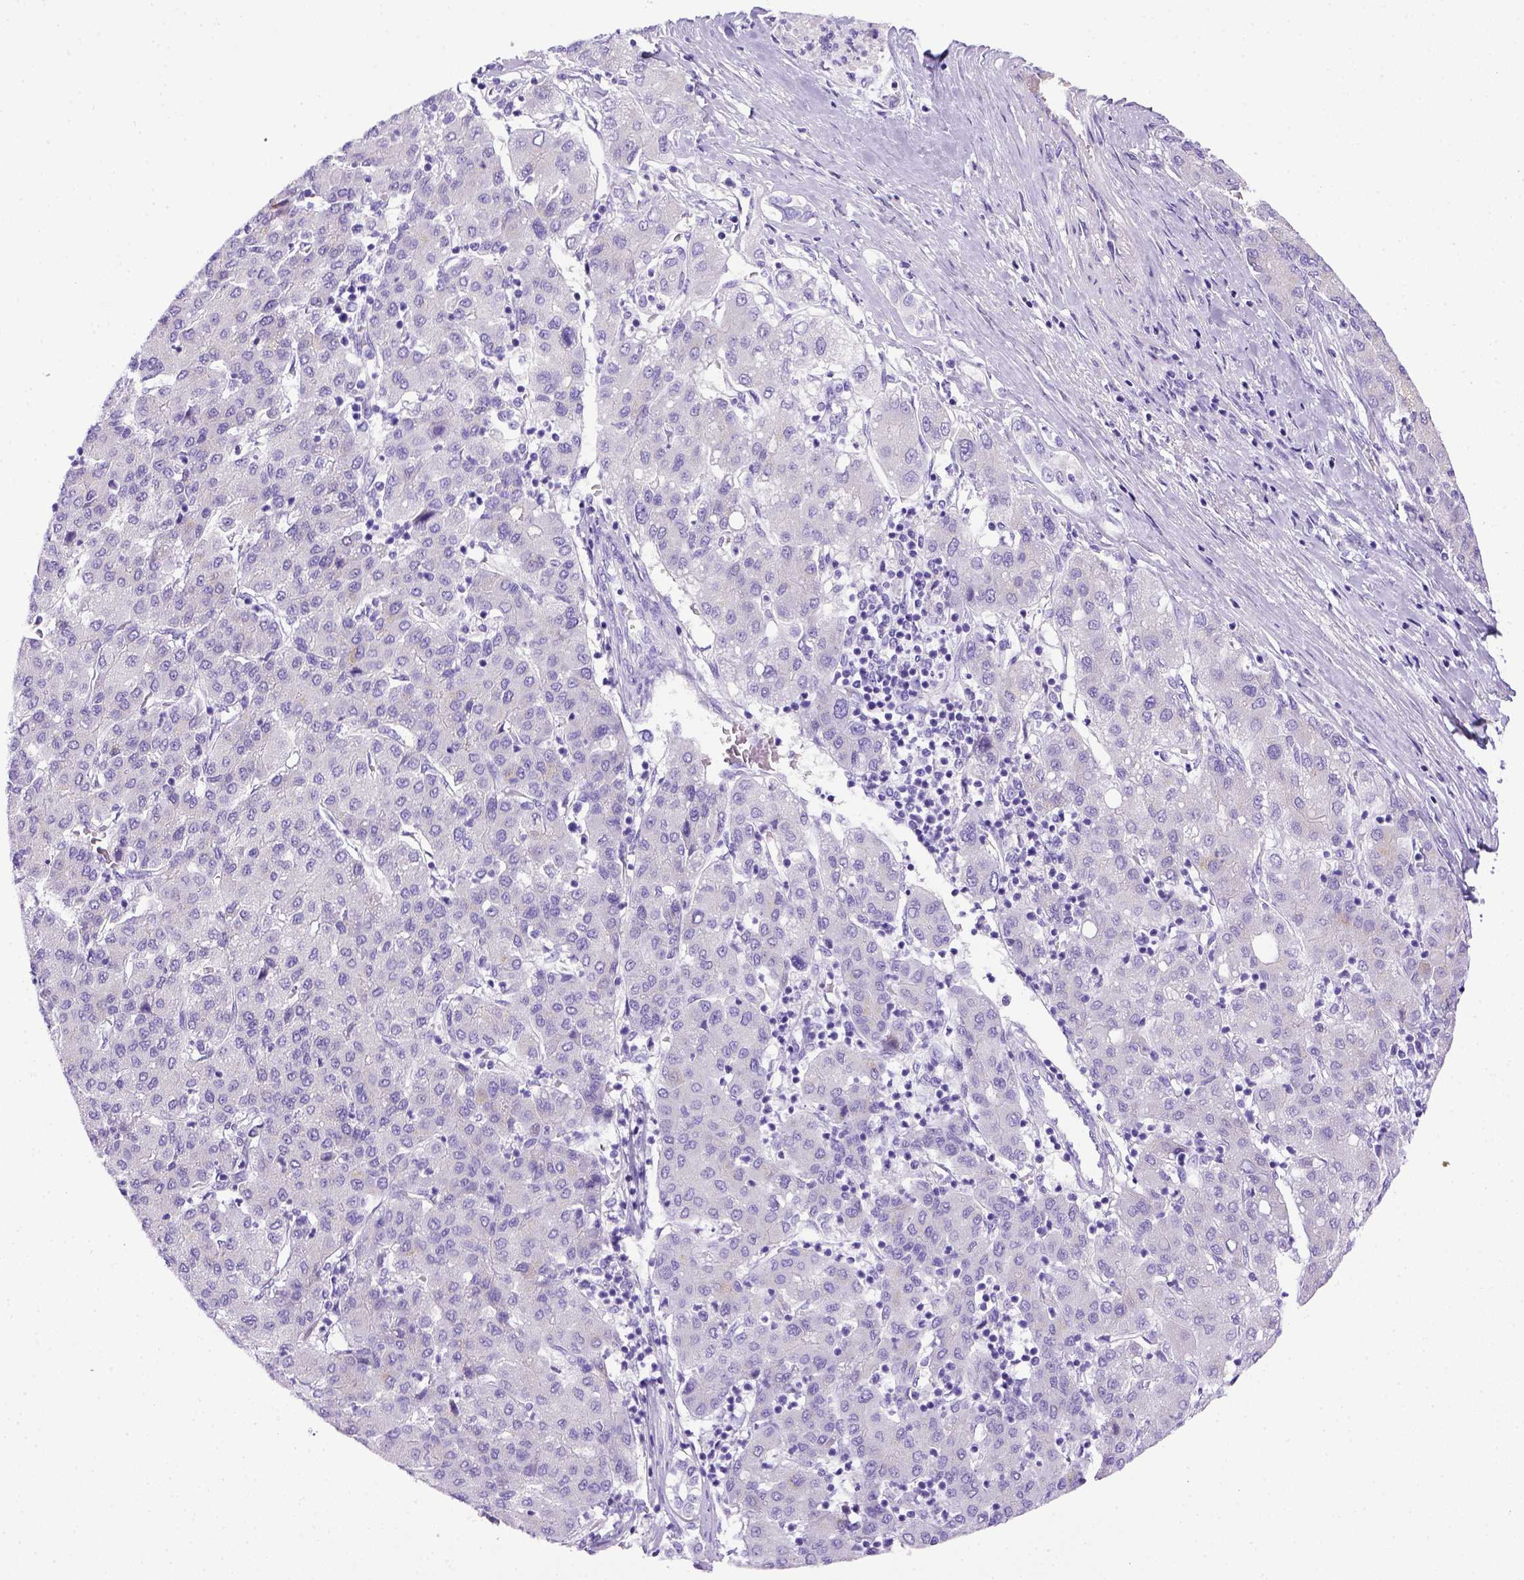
{"staining": {"intensity": "negative", "quantity": "none", "location": "none"}, "tissue": "liver cancer", "cell_type": "Tumor cells", "image_type": "cancer", "snomed": [{"axis": "morphology", "description": "Carcinoma, Hepatocellular, NOS"}, {"axis": "topography", "description": "Liver"}], "caption": "High power microscopy micrograph of an IHC photomicrograph of liver cancer, revealing no significant expression in tumor cells. Brightfield microscopy of IHC stained with DAB (3,3'-diaminobenzidine) (brown) and hematoxylin (blue), captured at high magnification.", "gene": "ITIH4", "patient": {"sex": "male", "age": 65}}